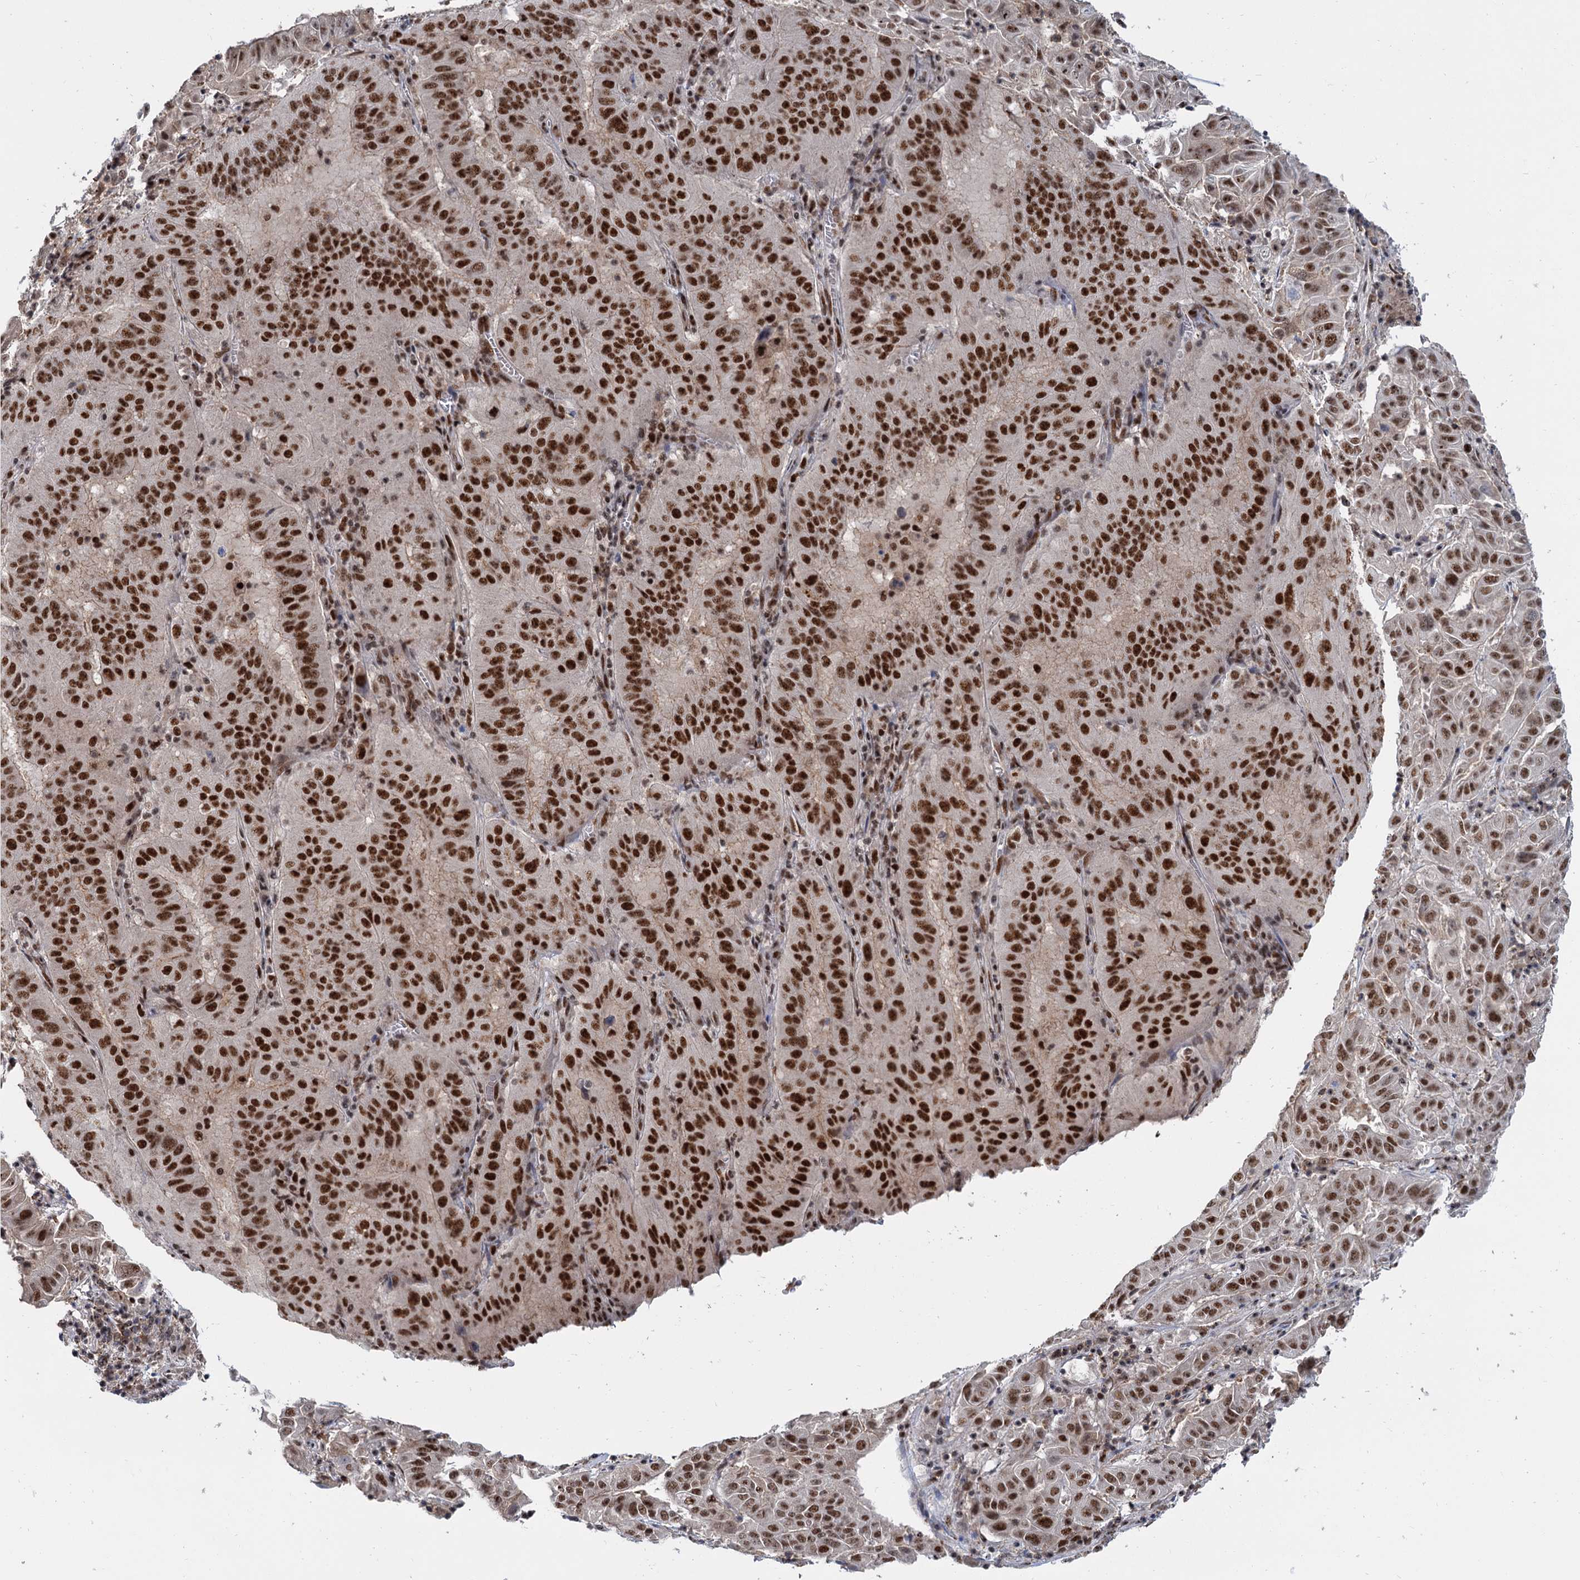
{"staining": {"intensity": "strong", "quantity": ">75%", "location": "nuclear"}, "tissue": "pancreatic cancer", "cell_type": "Tumor cells", "image_type": "cancer", "snomed": [{"axis": "morphology", "description": "Adenocarcinoma, NOS"}, {"axis": "topography", "description": "Pancreas"}], "caption": "Protein staining of pancreatic cancer (adenocarcinoma) tissue displays strong nuclear expression in approximately >75% of tumor cells.", "gene": "WBP4", "patient": {"sex": "male", "age": 63}}